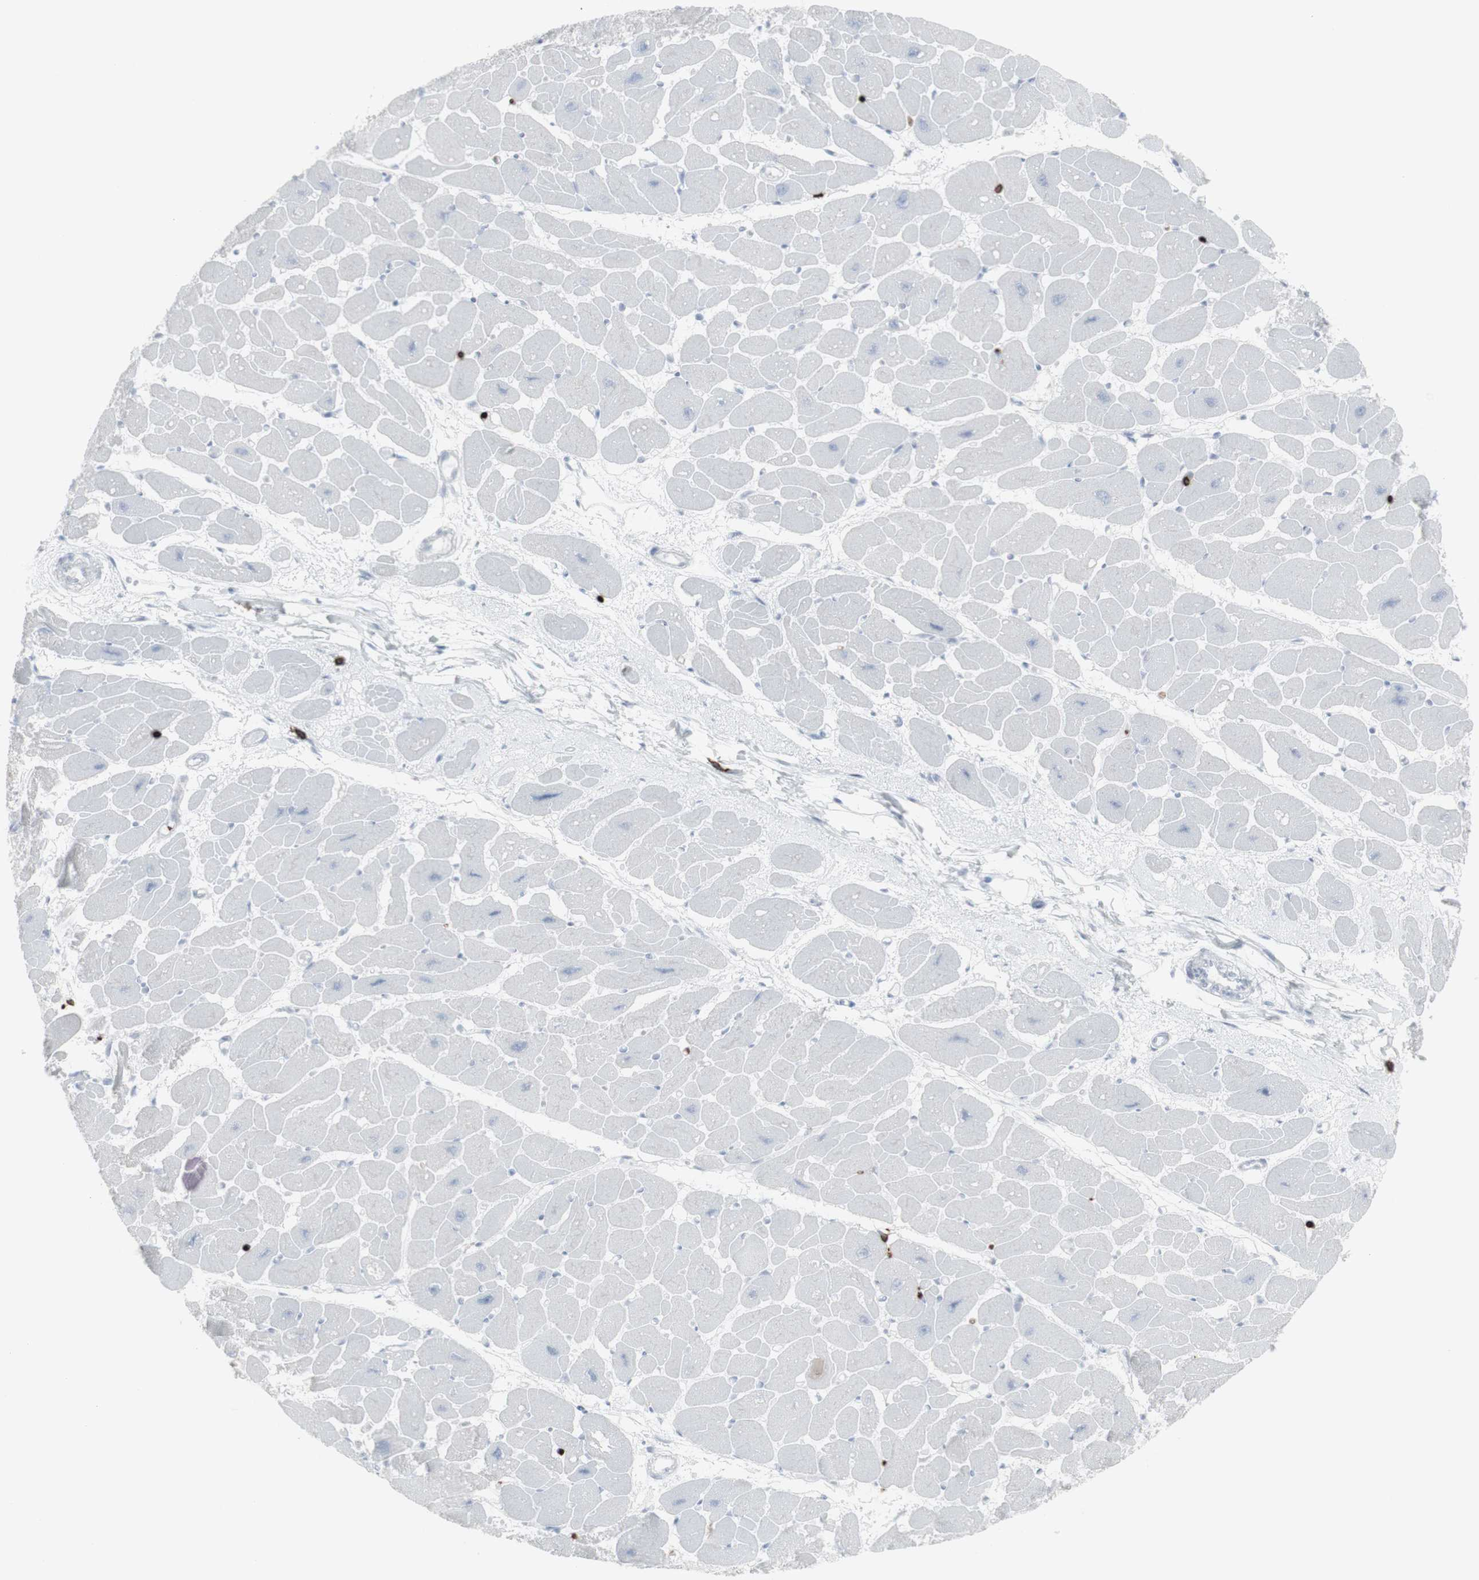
{"staining": {"intensity": "negative", "quantity": "none", "location": "none"}, "tissue": "heart muscle", "cell_type": "Cardiomyocytes", "image_type": "normal", "snomed": [{"axis": "morphology", "description": "Normal tissue, NOS"}, {"axis": "topography", "description": "Heart"}], "caption": "Immunohistochemistry (IHC) histopathology image of normal heart muscle: human heart muscle stained with DAB (3,3'-diaminobenzidine) shows no significant protein staining in cardiomyocytes. (Brightfield microscopy of DAB immunohistochemistry (IHC) at high magnification).", "gene": "CD247", "patient": {"sex": "female", "age": 54}}